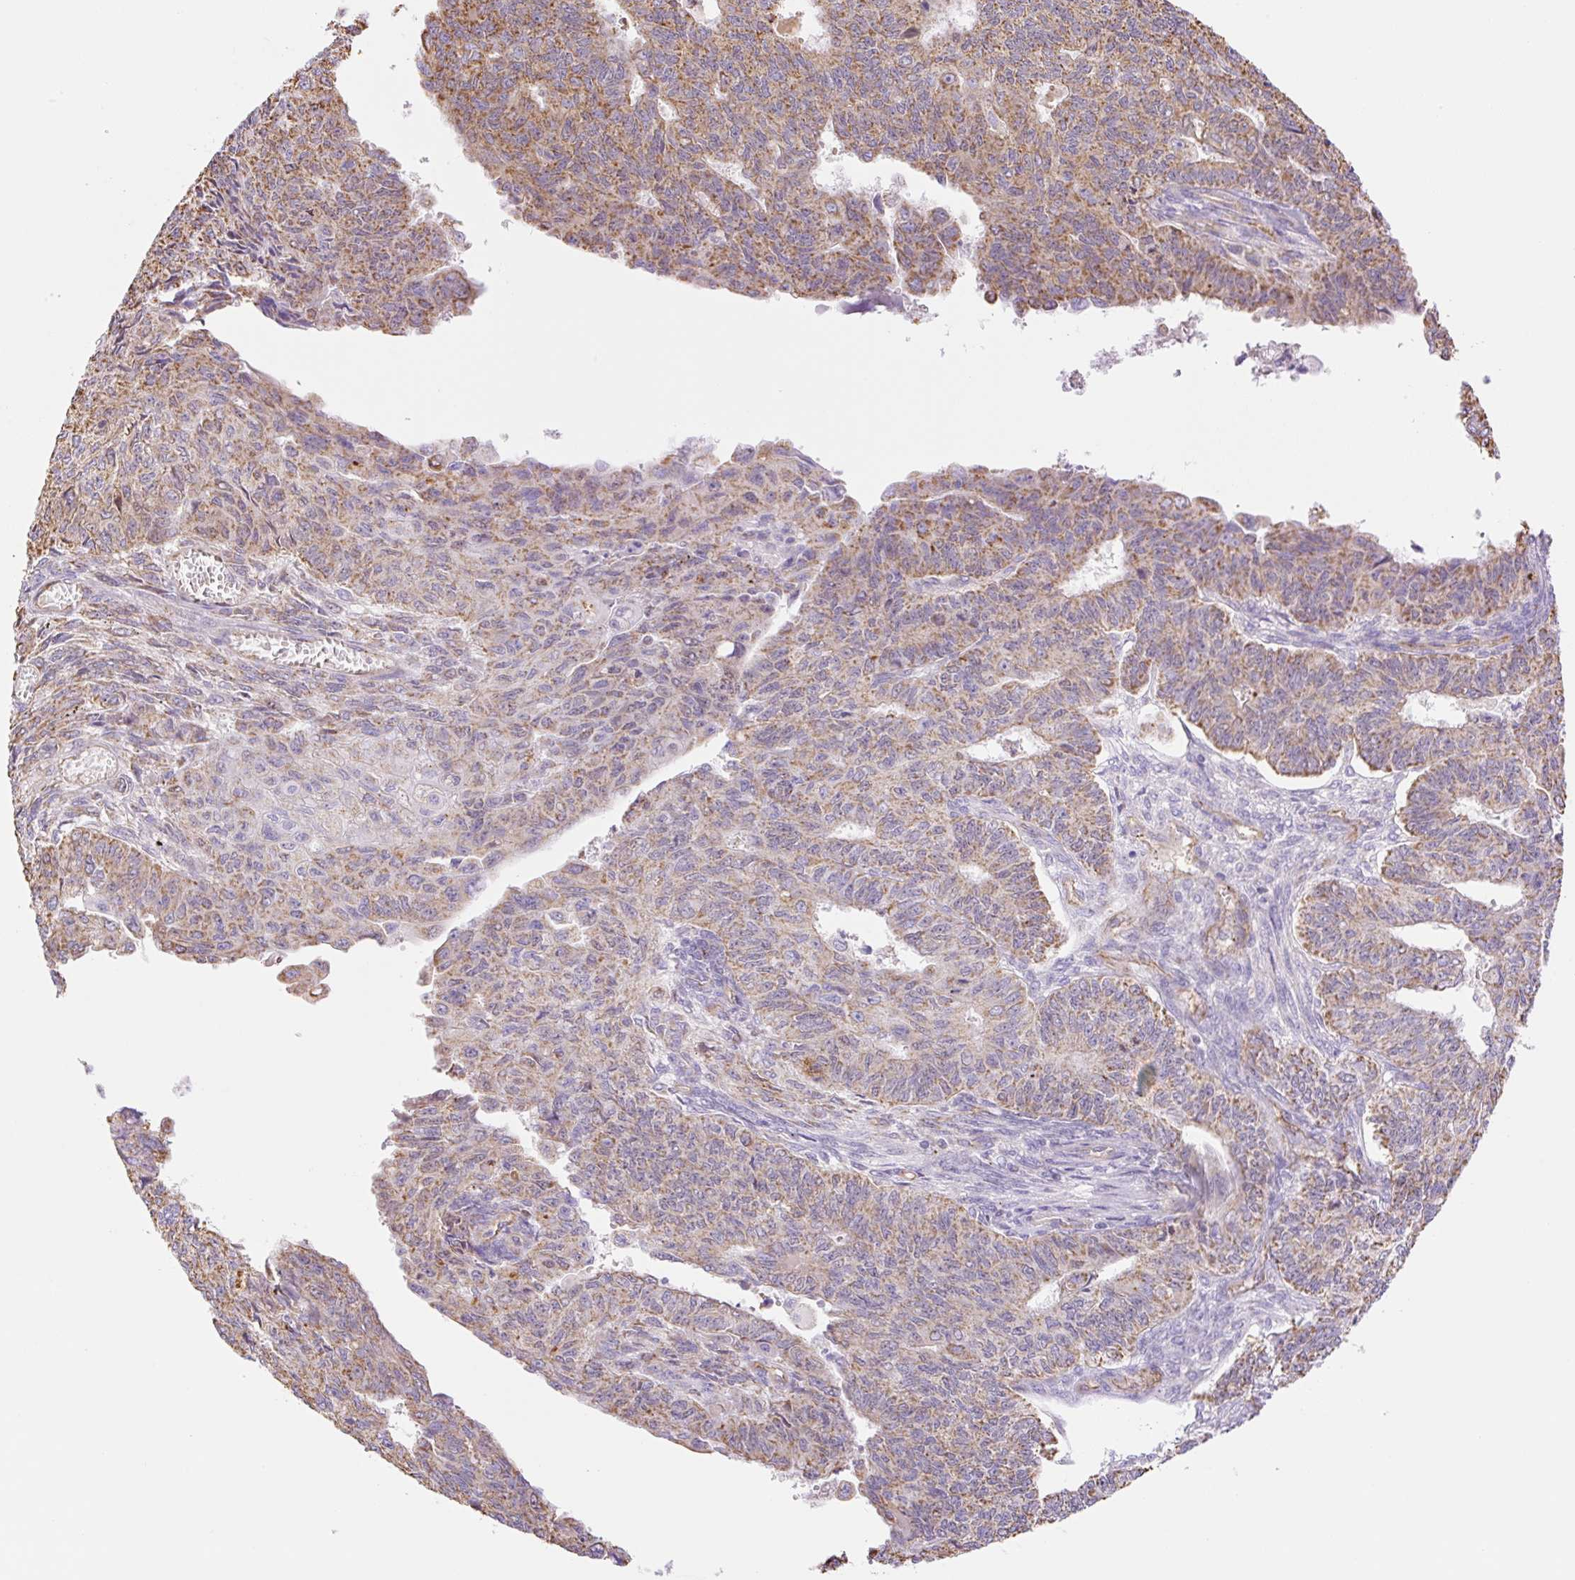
{"staining": {"intensity": "moderate", "quantity": ">75%", "location": "cytoplasmic/membranous"}, "tissue": "endometrial cancer", "cell_type": "Tumor cells", "image_type": "cancer", "snomed": [{"axis": "morphology", "description": "Adenocarcinoma, NOS"}, {"axis": "topography", "description": "Endometrium"}], "caption": "Immunohistochemical staining of human endometrial cancer reveals medium levels of moderate cytoplasmic/membranous expression in about >75% of tumor cells. (DAB (3,3'-diaminobenzidine) IHC, brown staining for protein, blue staining for nuclei).", "gene": "ESAM", "patient": {"sex": "female", "age": 32}}